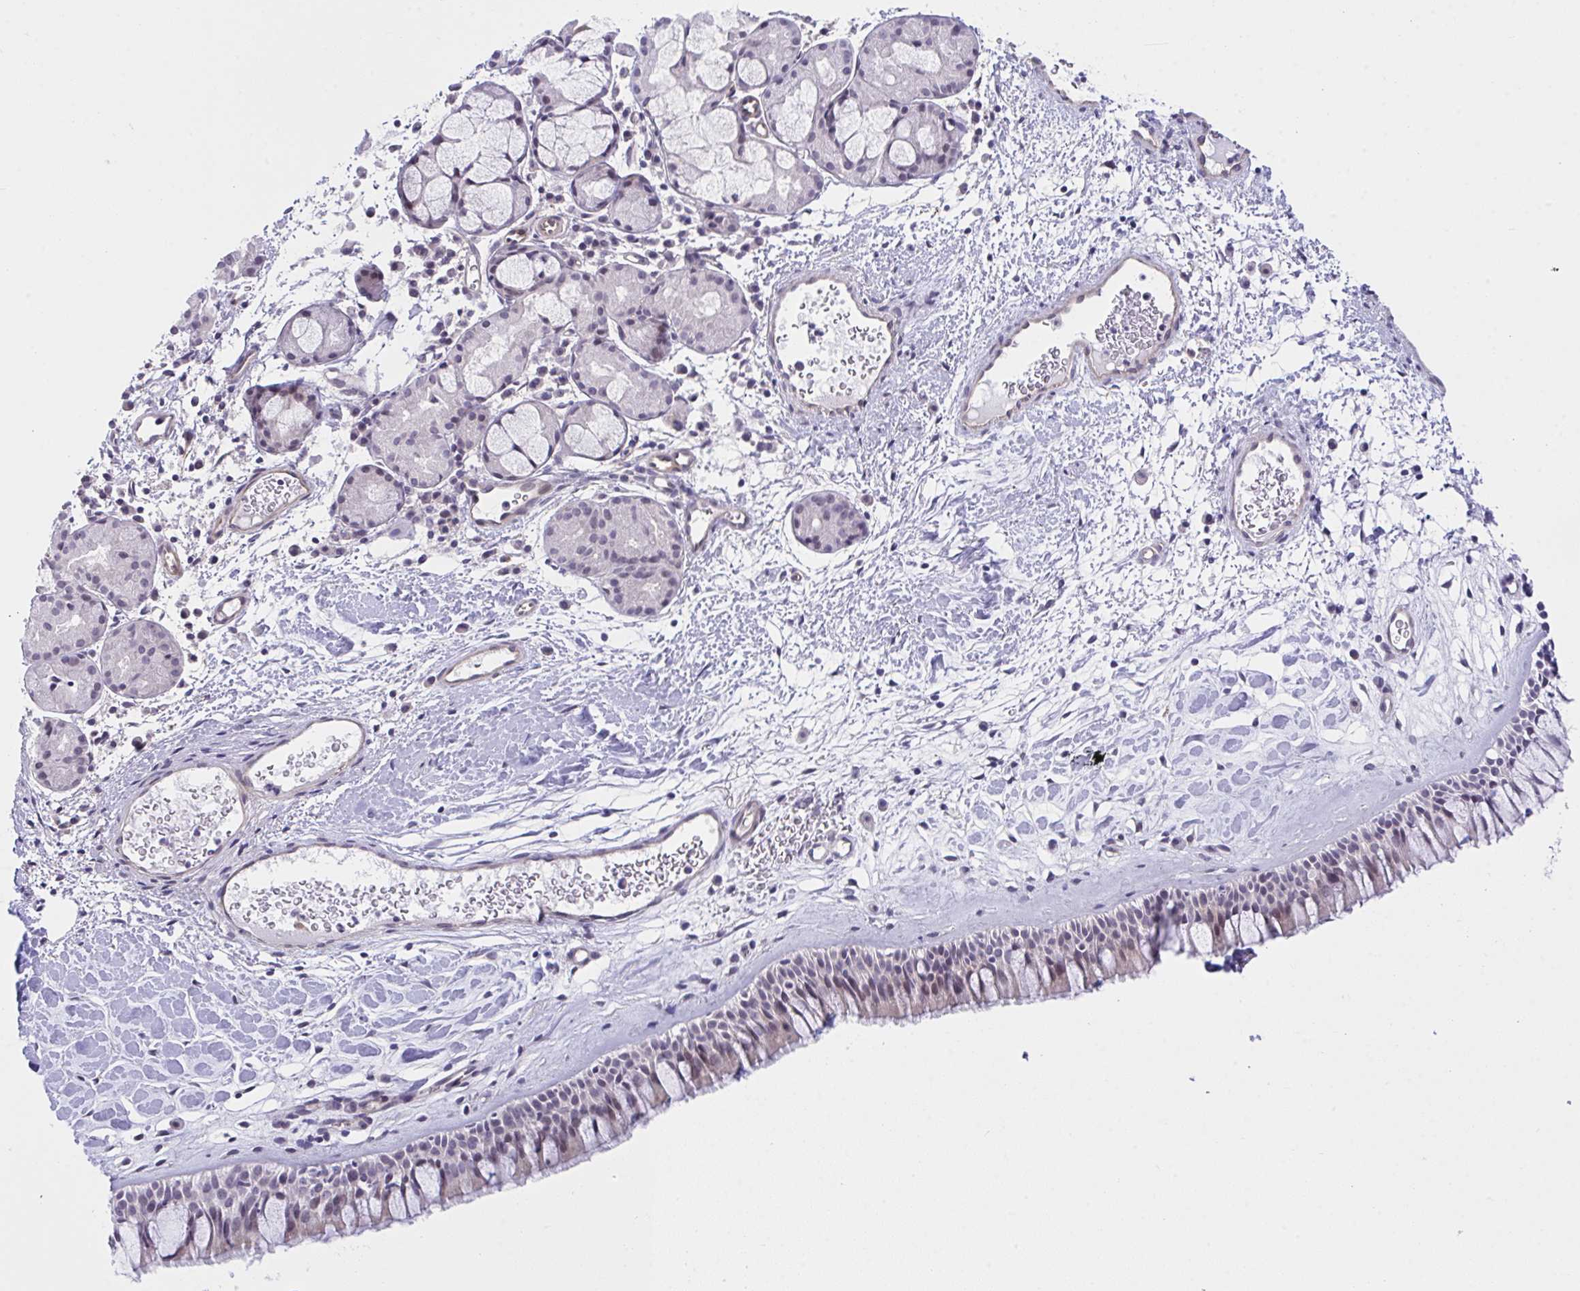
{"staining": {"intensity": "negative", "quantity": "none", "location": "none"}, "tissue": "nasopharynx", "cell_type": "Respiratory epithelial cells", "image_type": "normal", "snomed": [{"axis": "morphology", "description": "Normal tissue, NOS"}, {"axis": "topography", "description": "Nasopharynx"}], "caption": "DAB (3,3'-diaminobenzidine) immunohistochemical staining of normal human nasopharynx shows no significant staining in respiratory epithelial cells.", "gene": "RHOXF1", "patient": {"sex": "male", "age": 65}}